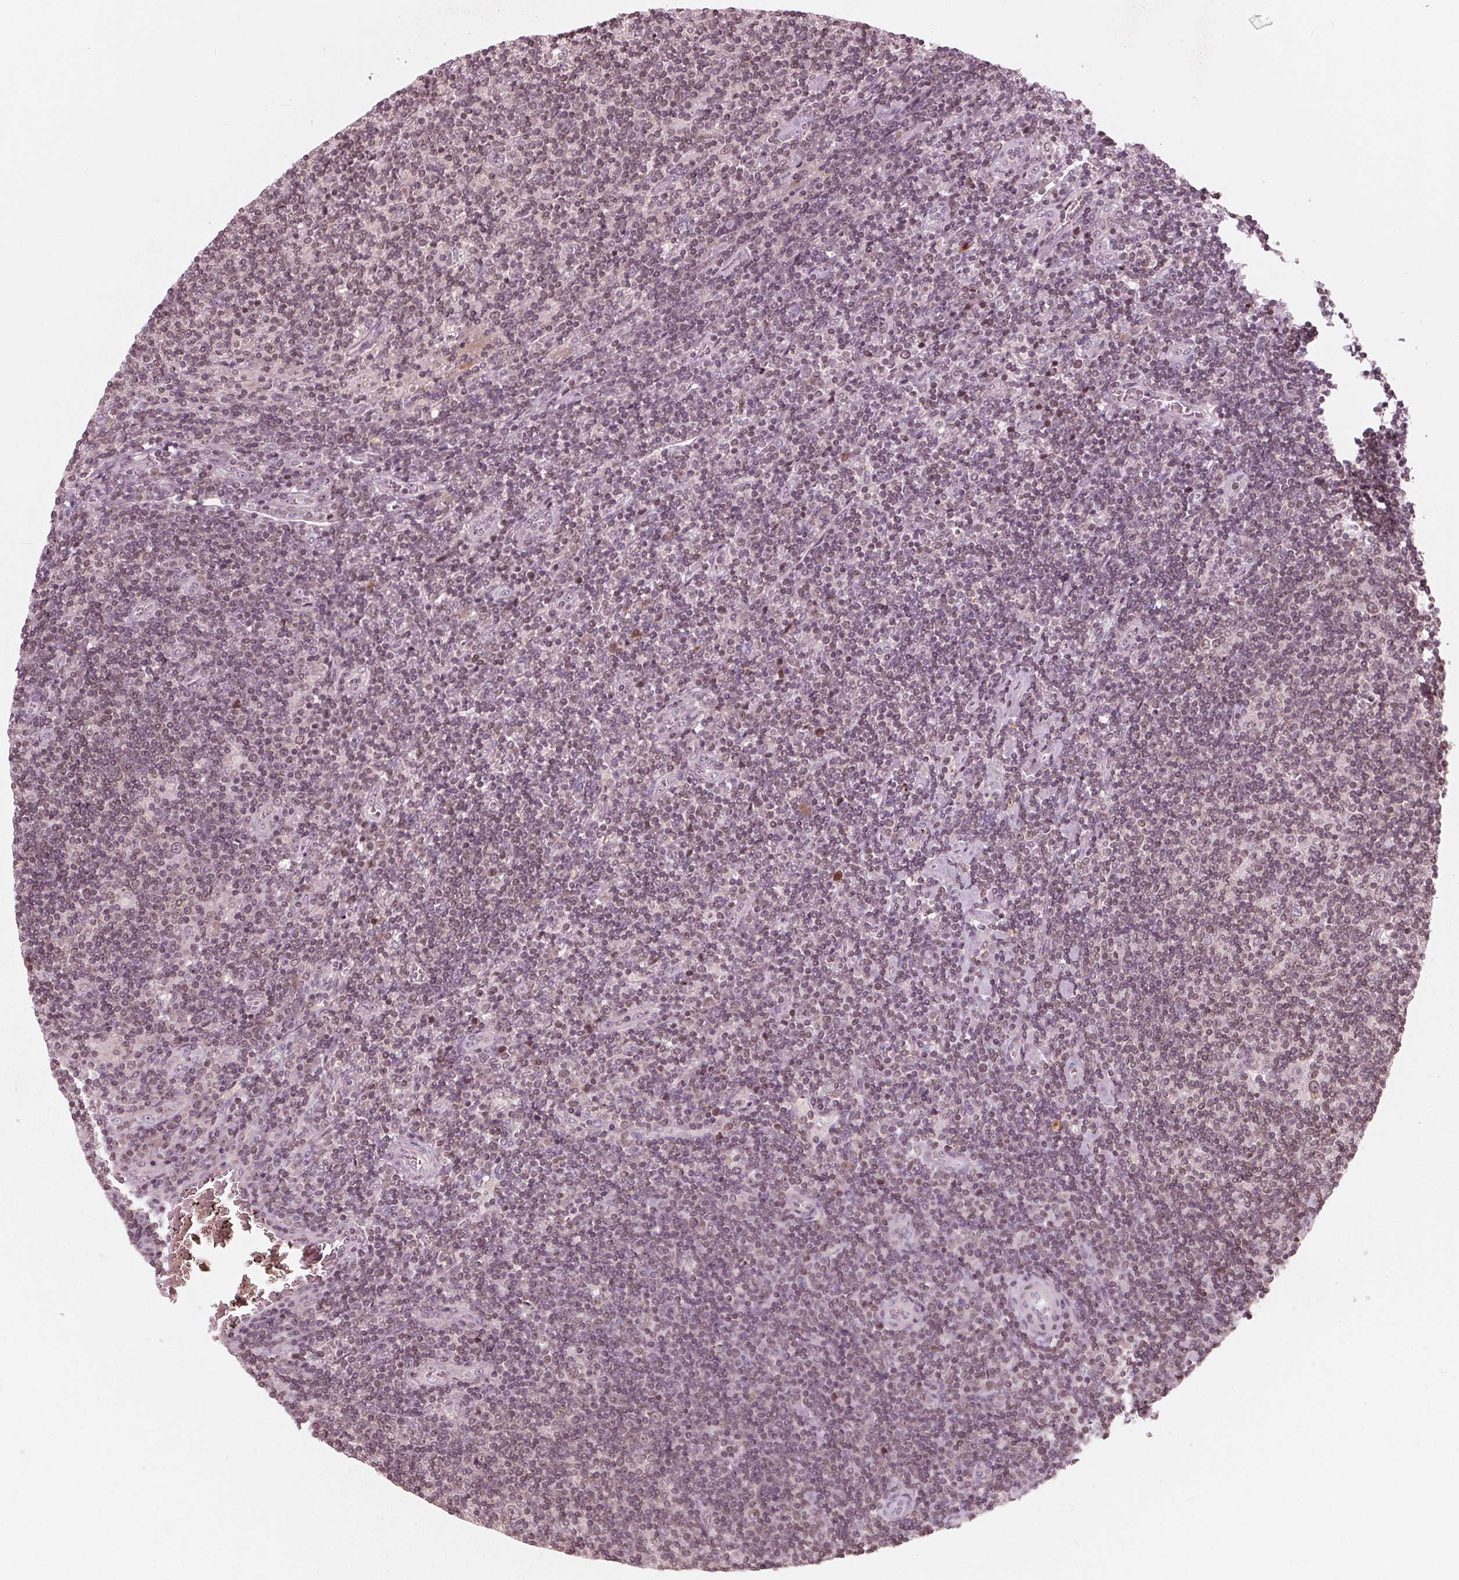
{"staining": {"intensity": "weak", "quantity": ">75%", "location": "cytoplasmic/membranous,nuclear"}, "tissue": "lymphoma", "cell_type": "Tumor cells", "image_type": "cancer", "snomed": [{"axis": "morphology", "description": "Hodgkin's disease, NOS"}, {"axis": "topography", "description": "Lymph node"}], "caption": "A photomicrograph of human lymphoma stained for a protein reveals weak cytoplasmic/membranous and nuclear brown staining in tumor cells.", "gene": "NUP210", "patient": {"sex": "male", "age": 40}}